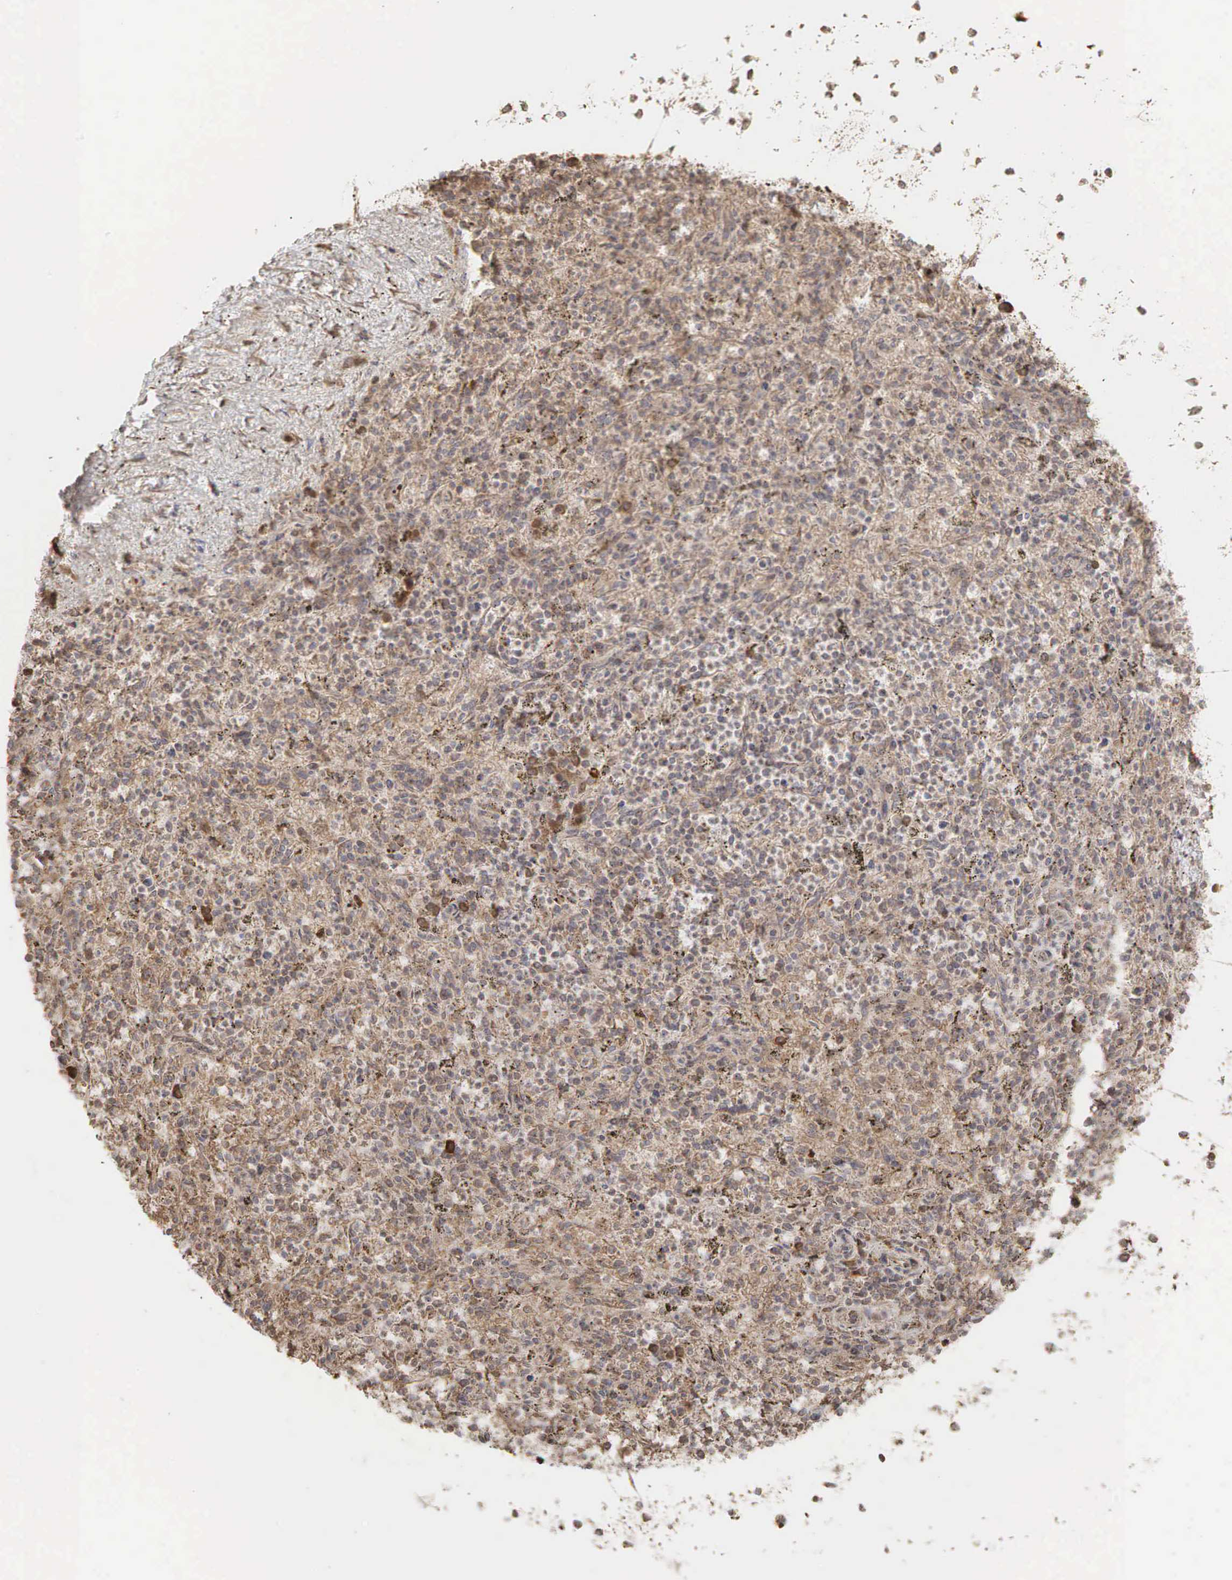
{"staining": {"intensity": "moderate", "quantity": ">75%", "location": "cytoplasmic/membranous"}, "tissue": "spleen", "cell_type": "Cells in red pulp", "image_type": "normal", "snomed": [{"axis": "morphology", "description": "Normal tissue, NOS"}, {"axis": "topography", "description": "Spleen"}], "caption": "Immunohistochemical staining of unremarkable human spleen exhibits moderate cytoplasmic/membranous protein positivity in approximately >75% of cells in red pulp. (IHC, brightfield microscopy, high magnification).", "gene": "PABPC5", "patient": {"sex": "male", "age": 72}}